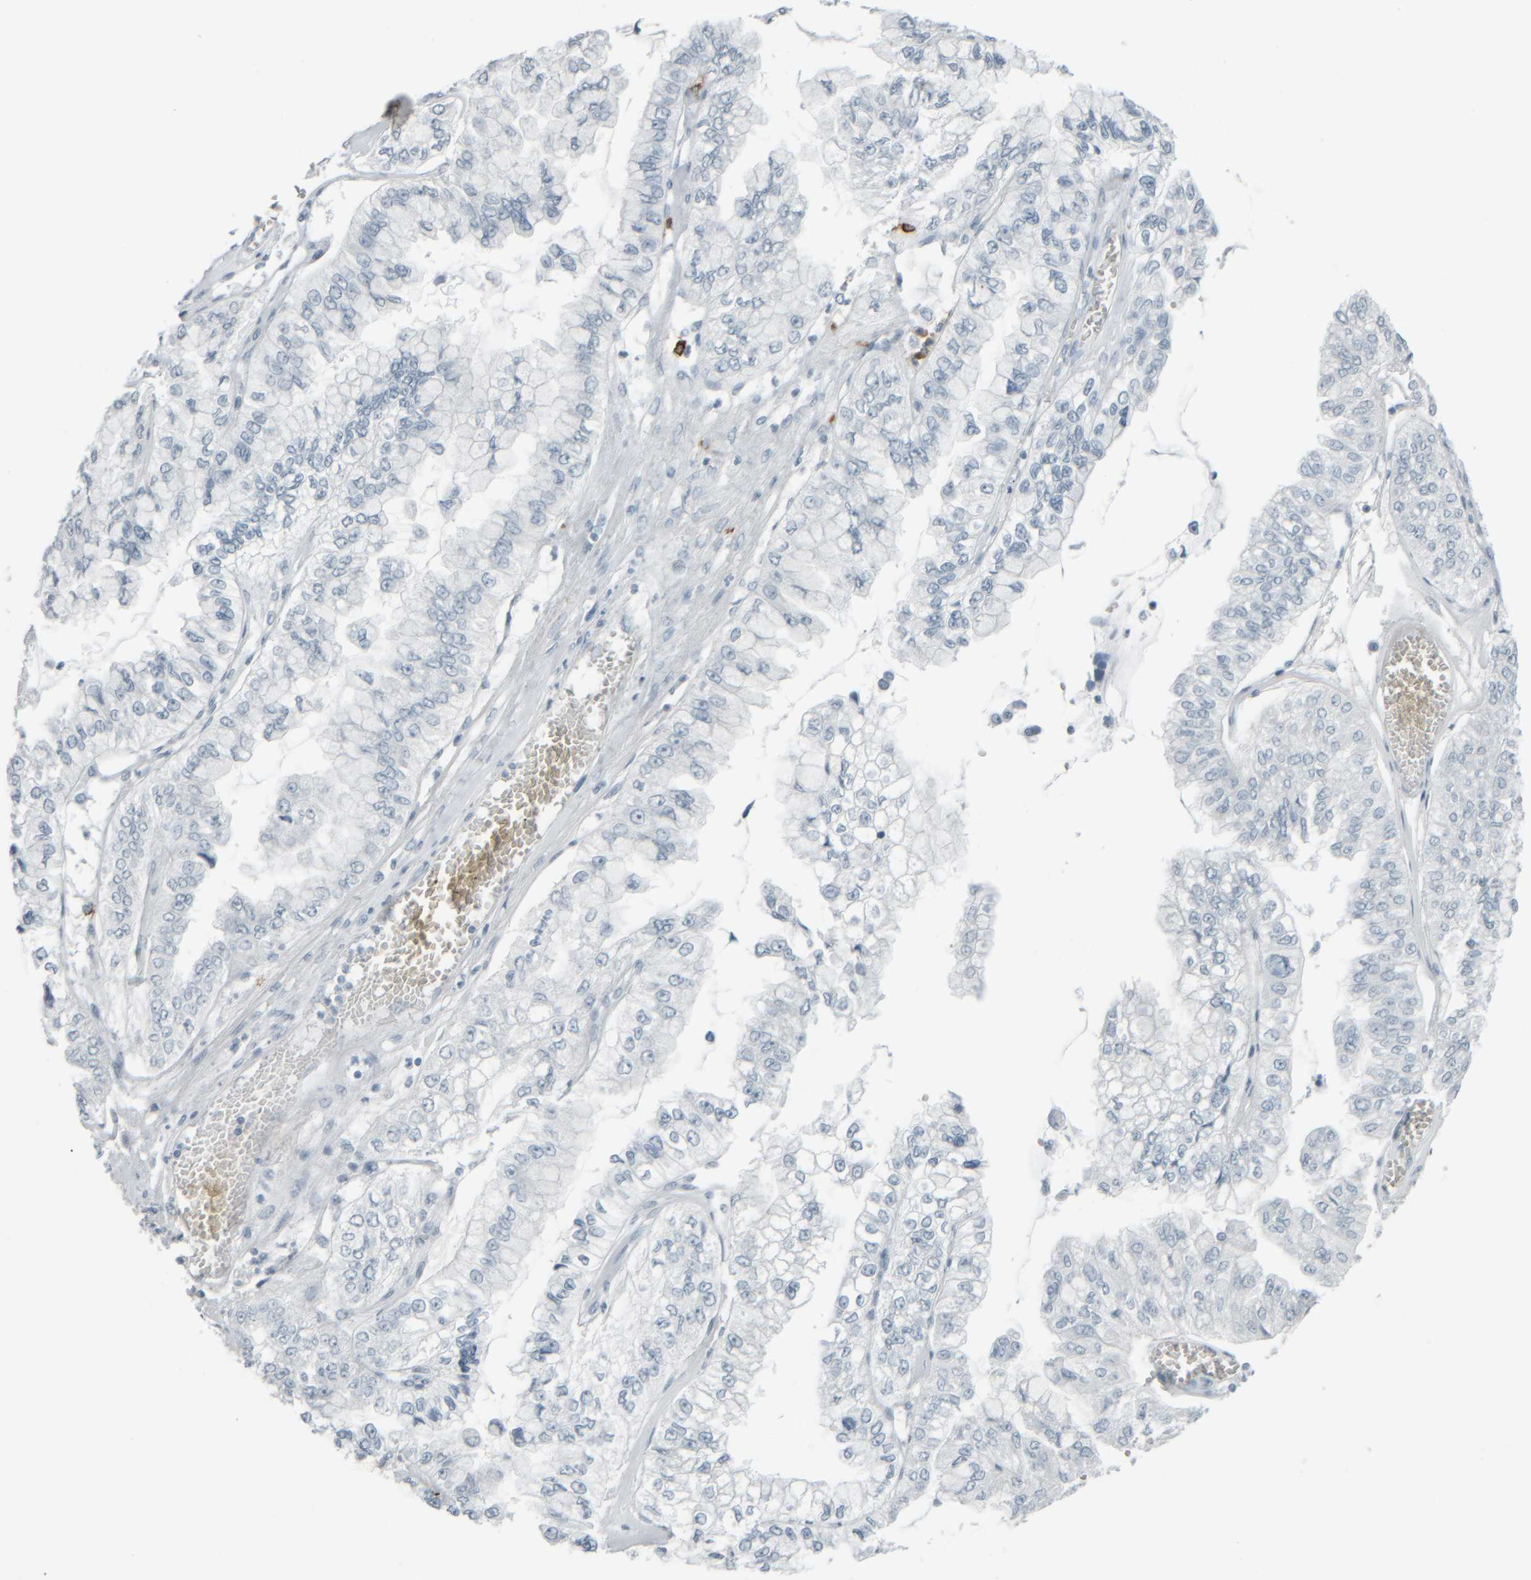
{"staining": {"intensity": "negative", "quantity": "none", "location": "none"}, "tissue": "liver cancer", "cell_type": "Tumor cells", "image_type": "cancer", "snomed": [{"axis": "morphology", "description": "Cholangiocarcinoma"}, {"axis": "topography", "description": "Liver"}], "caption": "Micrograph shows no significant protein staining in tumor cells of liver cancer (cholangiocarcinoma).", "gene": "TPSAB1", "patient": {"sex": "female", "age": 79}}